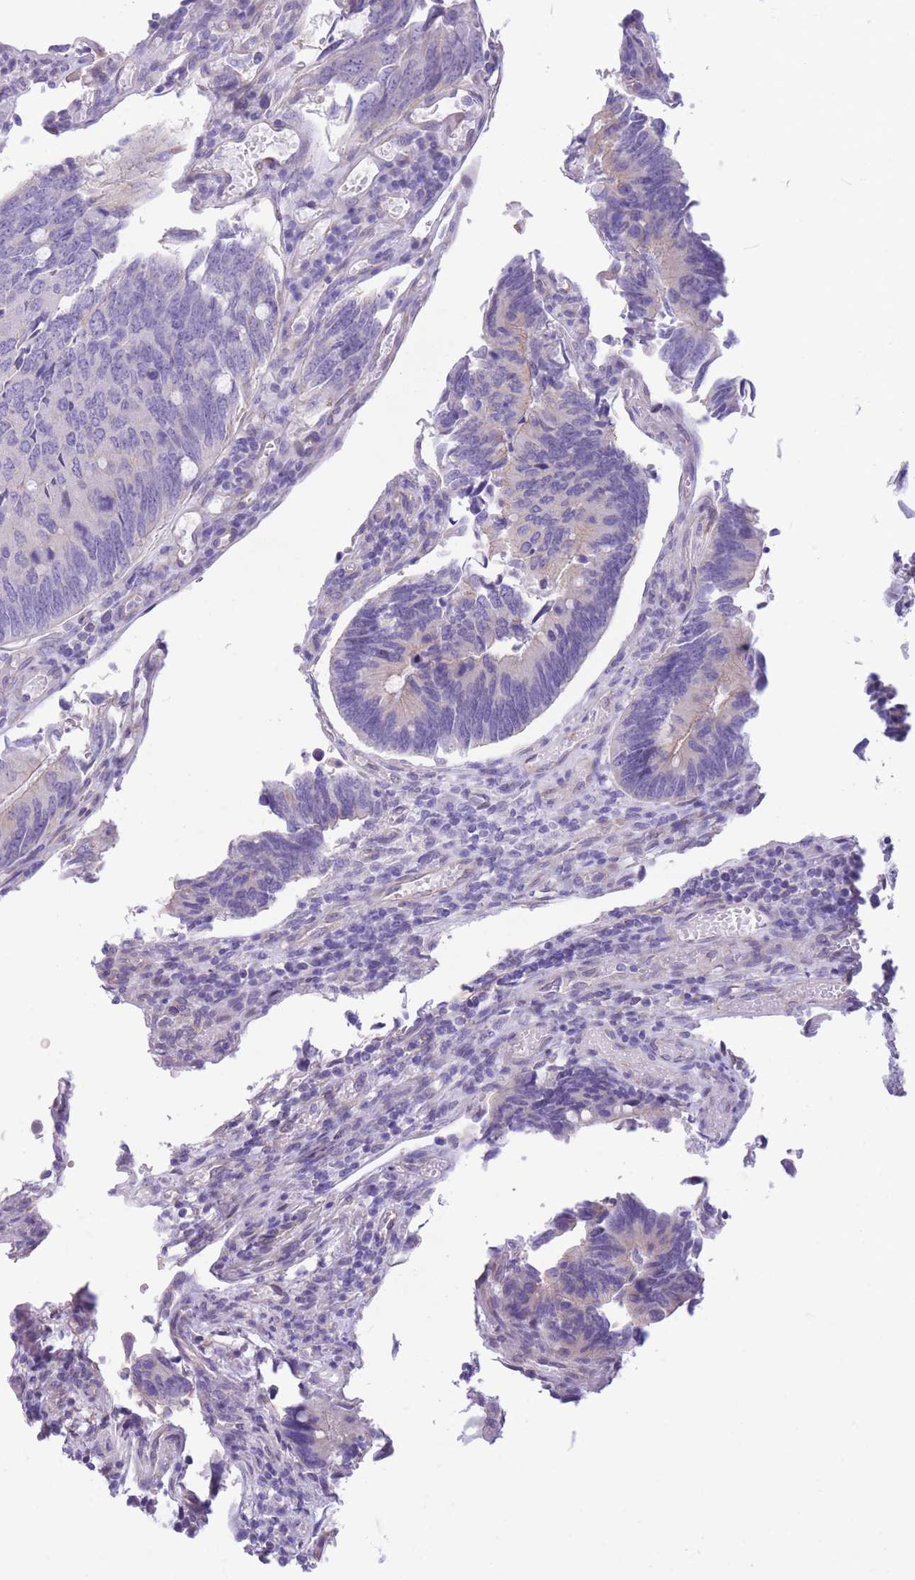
{"staining": {"intensity": "negative", "quantity": "none", "location": "none"}, "tissue": "colorectal cancer", "cell_type": "Tumor cells", "image_type": "cancer", "snomed": [{"axis": "morphology", "description": "Adenocarcinoma, NOS"}, {"axis": "topography", "description": "Colon"}], "caption": "Tumor cells show no significant protein expression in colorectal adenocarcinoma.", "gene": "ZNF311", "patient": {"sex": "male", "age": 87}}